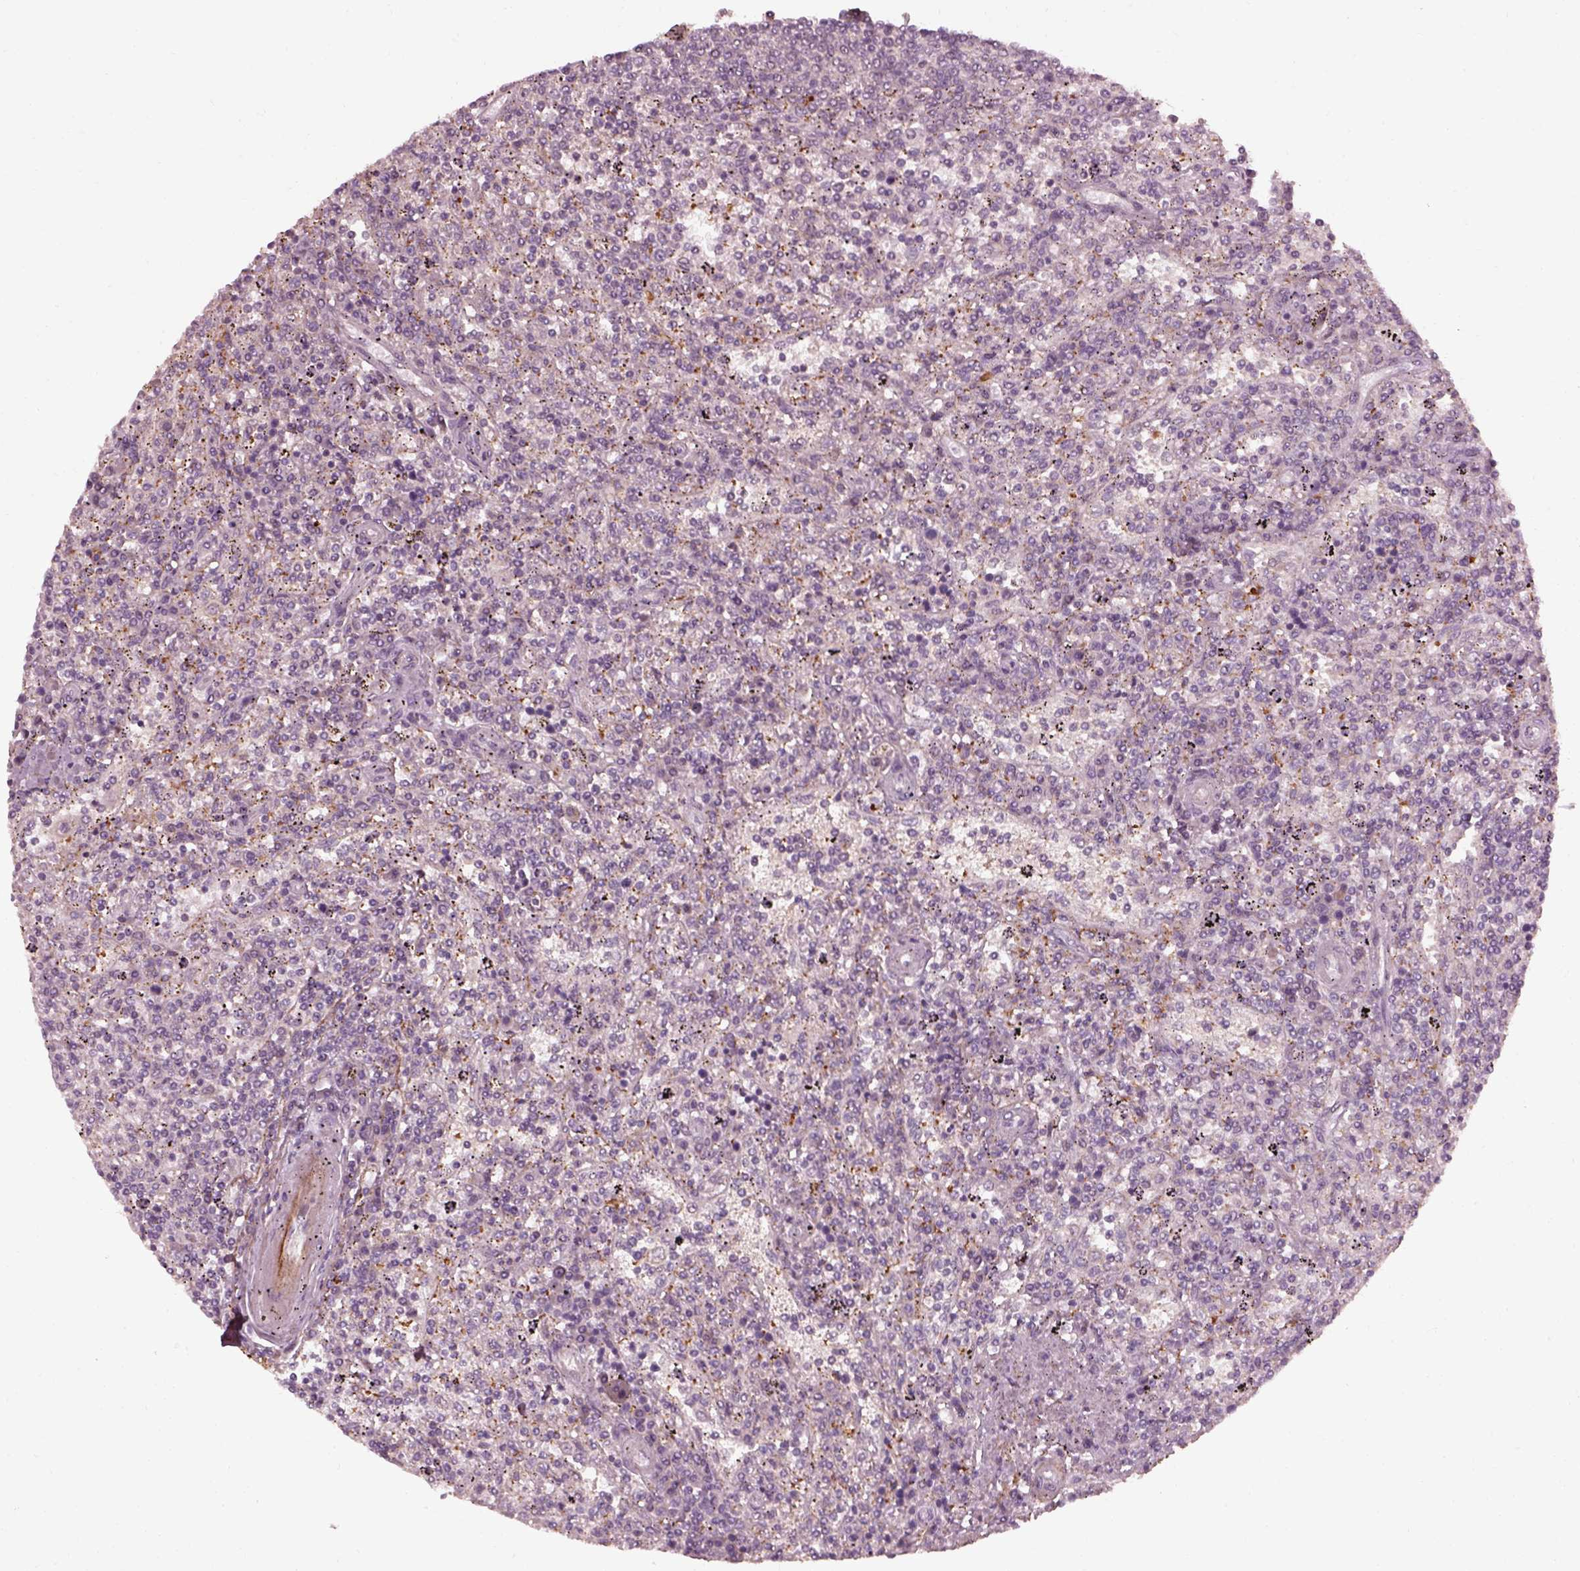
{"staining": {"intensity": "negative", "quantity": "none", "location": "none"}, "tissue": "lymphoma", "cell_type": "Tumor cells", "image_type": "cancer", "snomed": [{"axis": "morphology", "description": "Malignant lymphoma, non-Hodgkin's type, Low grade"}, {"axis": "topography", "description": "Spleen"}], "caption": "Immunohistochemistry (IHC) histopathology image of malignant lymphoma, non-Hodgkin's type (low-grade) stained for a protein (brown), which demonstrates no staining in tumor cells. (Stains: DAB immunohistochemistry (IHC) with hematoxylin counter stain, Microscopy: brightfield microscopy at high magnification).", "gene": "EFEMP1", "patient": {"sex": "male", "age": 62}}